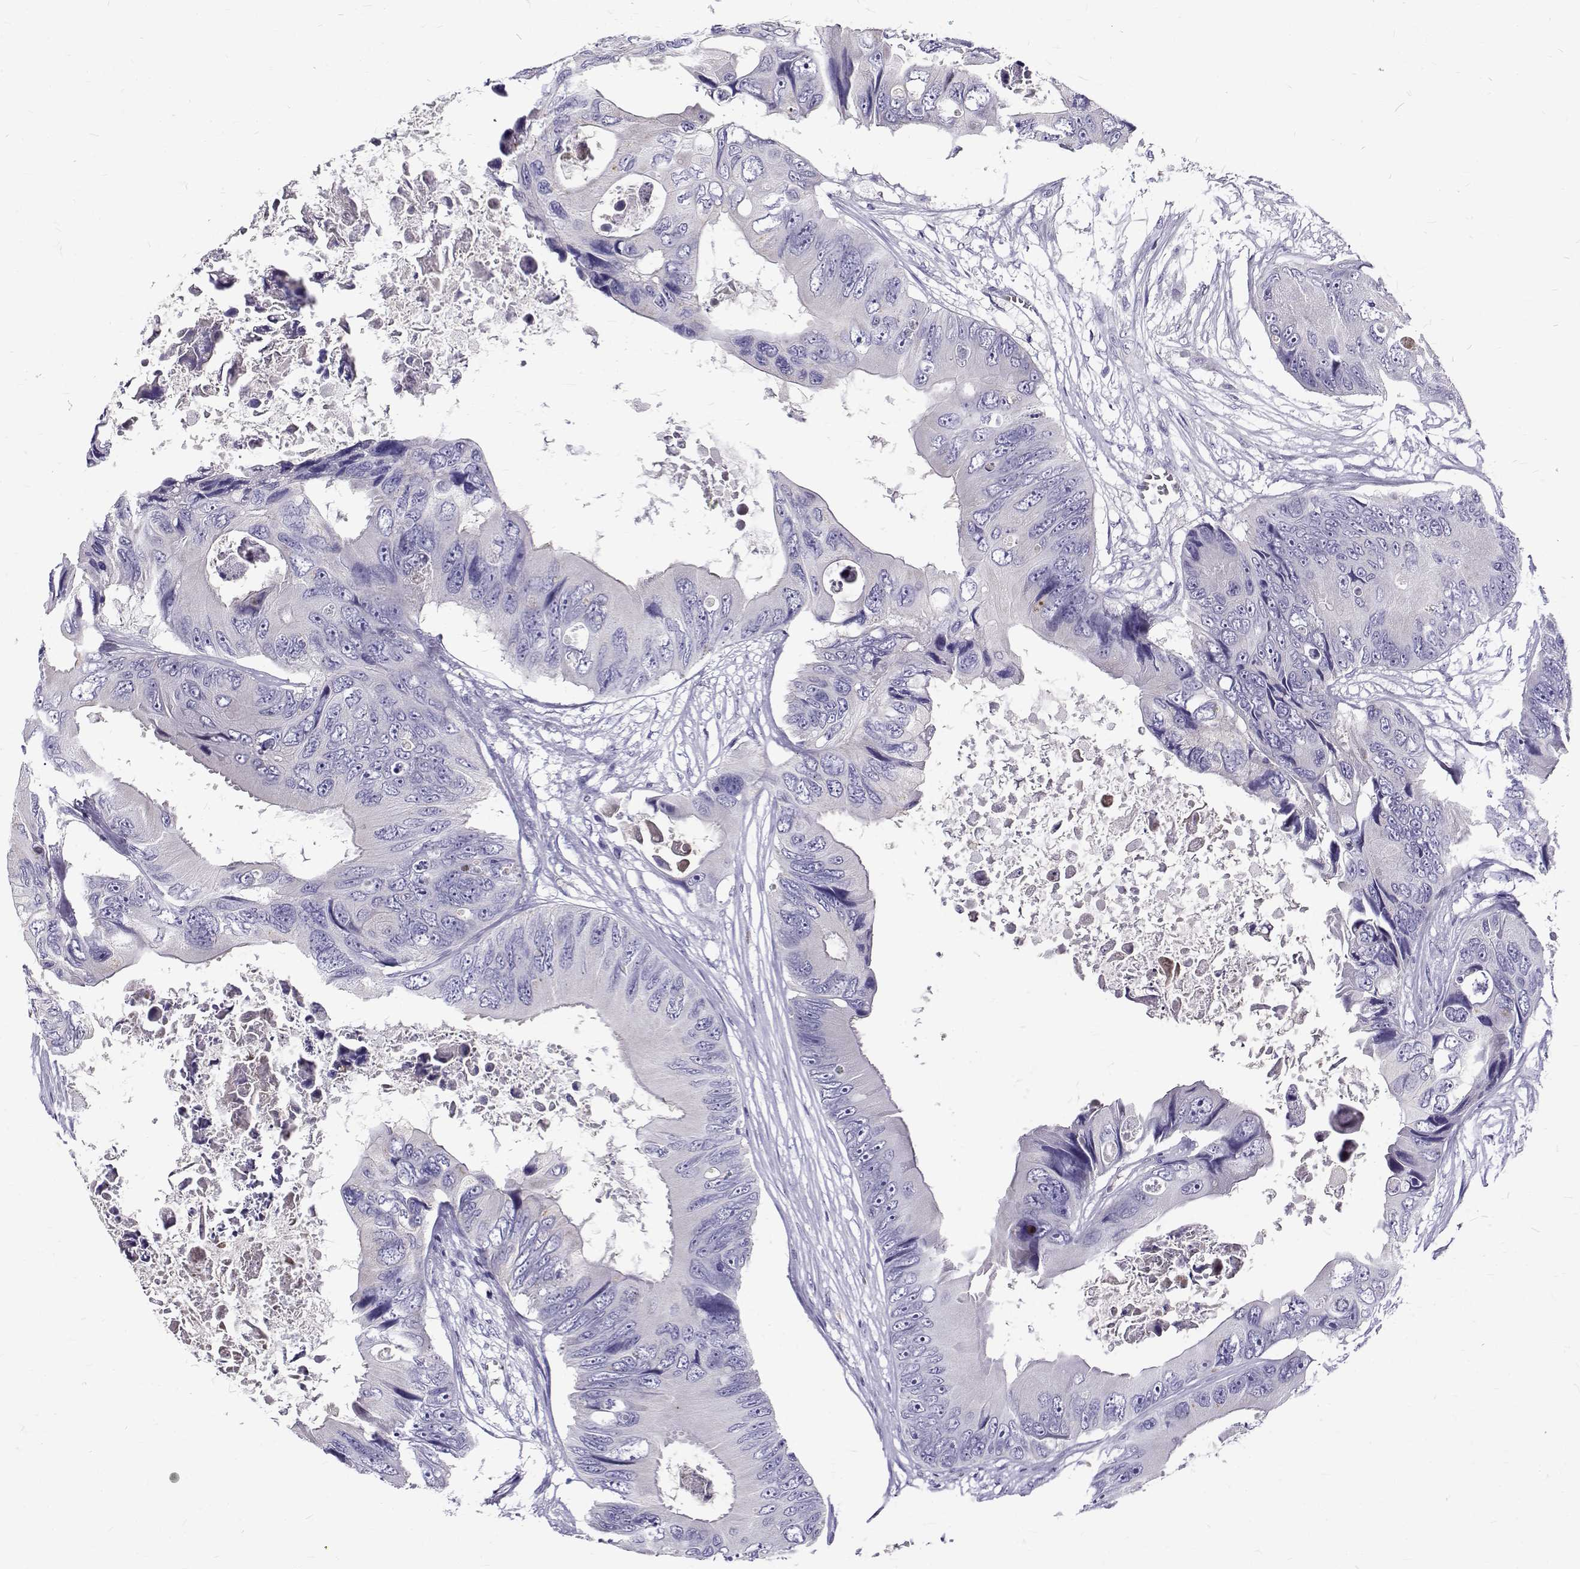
{"staining": {"intensity": "negative", "quantity": "none", "location": "none"}, "tissue": "colorectal cancer", "cell_type": "Tumor cells", "image_type": "cancer", "snomed": [{"axis": "morphology", "description": "Adenocarcinoma, NOS"}, {"axis": "topography", "description": "Rectum"}], "caption": "Micrograph shows no protein expression in tumor cells of colorectal cancer tissue.", "gene": "IGSF1", "patient": {"sex": "male", "age": 63}}